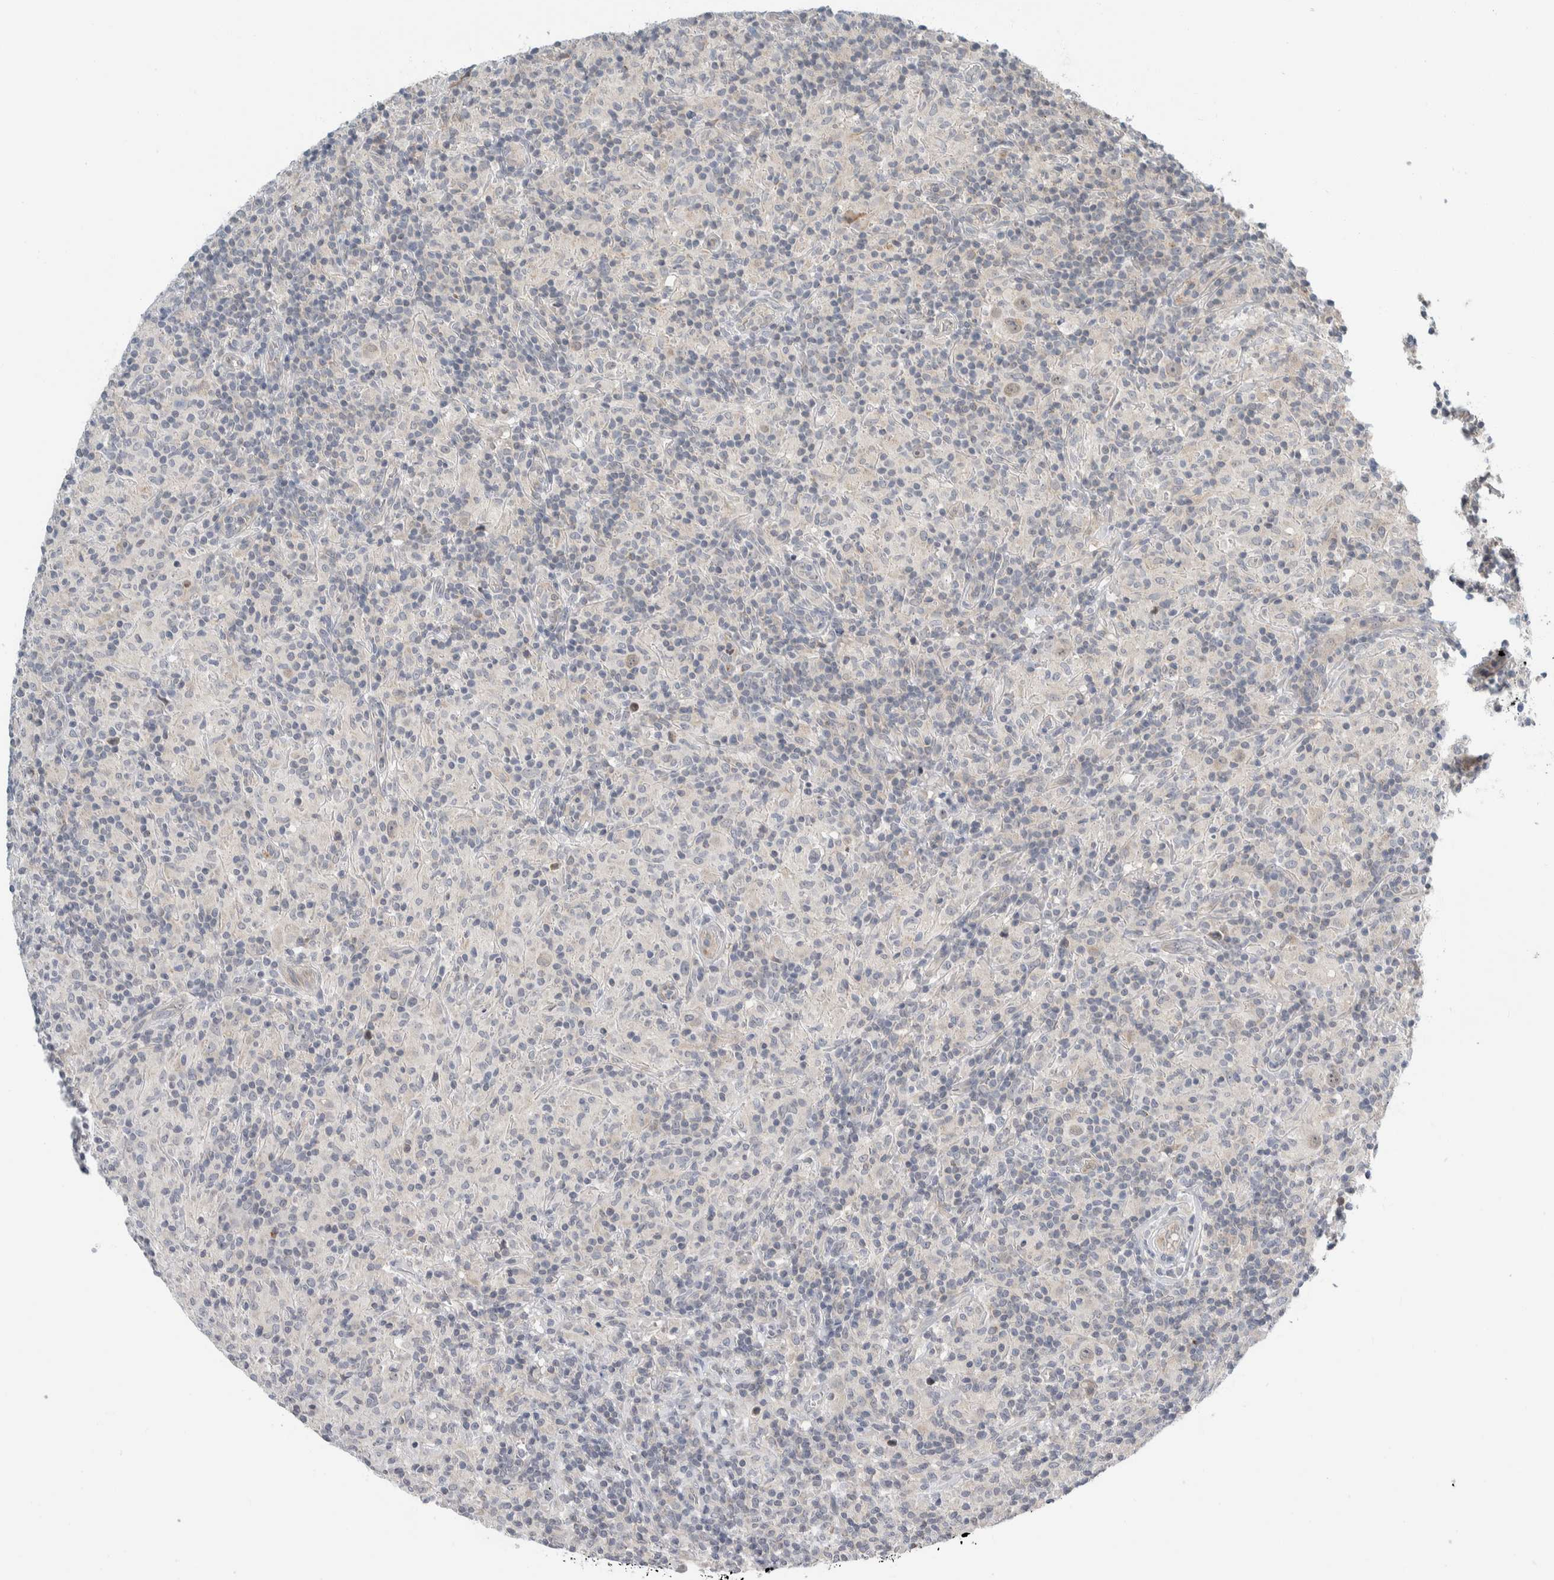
{"staining": {"intensity": "negative", "quantity": "none", "location": "none"}, "tissue": "lymphoma", "cell_type": "Tumor cells", "image_type": "cancer", "snomed": [{"axis": "morphology", "description": "Hodgkin's disease, NOS"}, {"axis": "topography", "description": "Lymph node"}], "caption": "There is no significant expression in tumor cells of Hodgkin's disease. (Brightfield microscopy of DAB (3,3'-diaminobenzidine) IHC at high magnification).", "gene": "SHPK", "patient": {"sex": "male", "age": 70}}